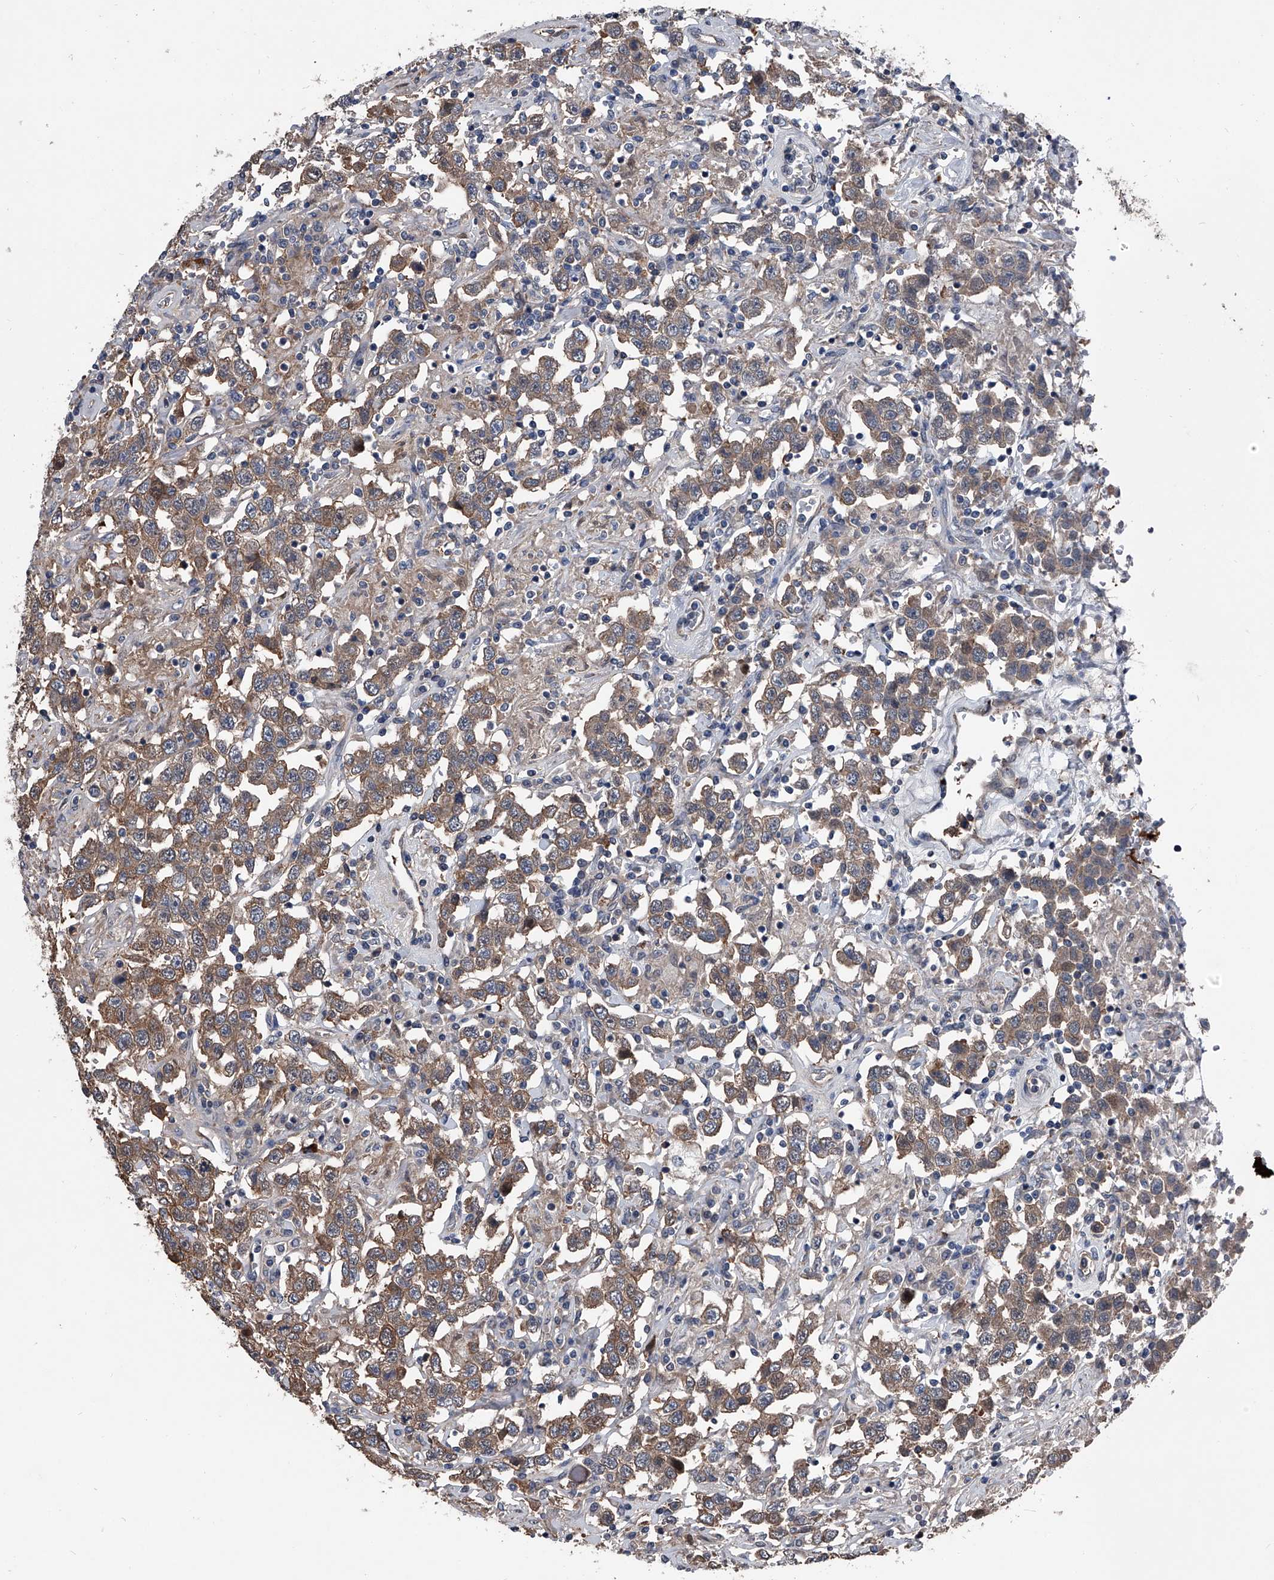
{"staining": {"intensity": "moderate", "quantity": ">75%", "location": "cytoplasmic/membranous"}, "tissue": "testis cancer", "cell_type": "Tumor cells", "image_type": "cancer", "snomed": [{"axis": "morphology", "description": "Seminoma, NOS"}, {"axis": "topography", "description": "Testis"}], "caption": "DAB (3,3'-diaminobenzidine) immunohistochemical staining of human seminoma (testis) reveals moderate cytoplasmic/membranous protein staining in about >75% of tumor cells. (IHC, brightfield microscopy, high magnification).", "gene": "KIF13A", "patient": {"sex": "male", "age": 41}}